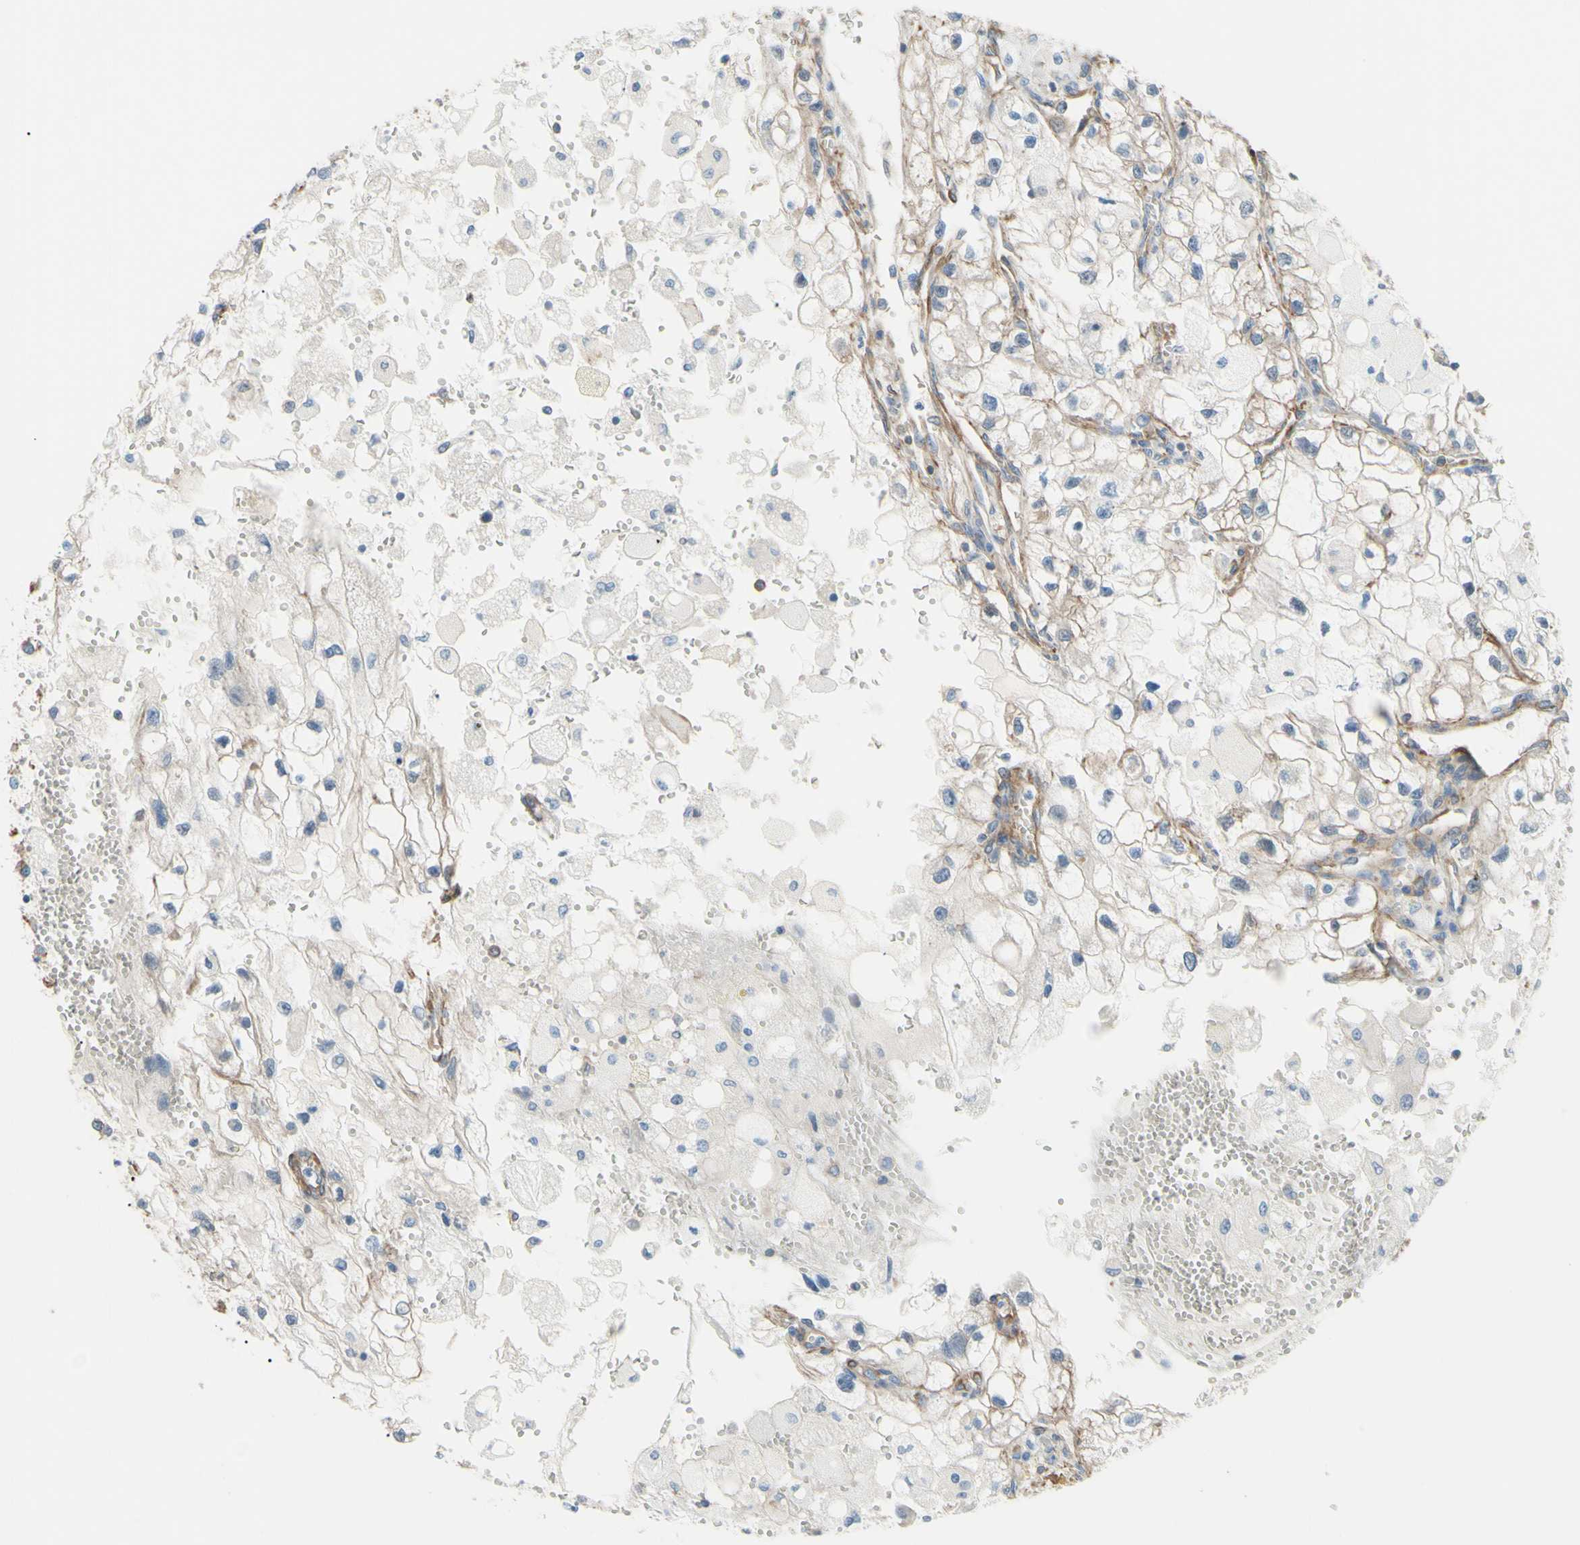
{"staining": {"intensity": "negative", "quantity": "none", "location": "none"}, "tissue": "renal cancer", "cell_type": "Tumor cells", "image_type": "cancer", "snomed": [{"axis": "morphology", "description": "Adenocarcinoma, NOS"}, {"axis": "topography", "description": "Kidney"}], "caption": "An immunohistochemistry image of renal adenocarcinoma is shown. There is no staining in tumor cells of renal adenocarcinoma. (Brightfield microscopy of DAB (3,3'-diaminobenzidine) immunohistochemistry (IHC) at high magnification).", "gene": "ADD1", "patient": {"sex": "female", "age": 70}}